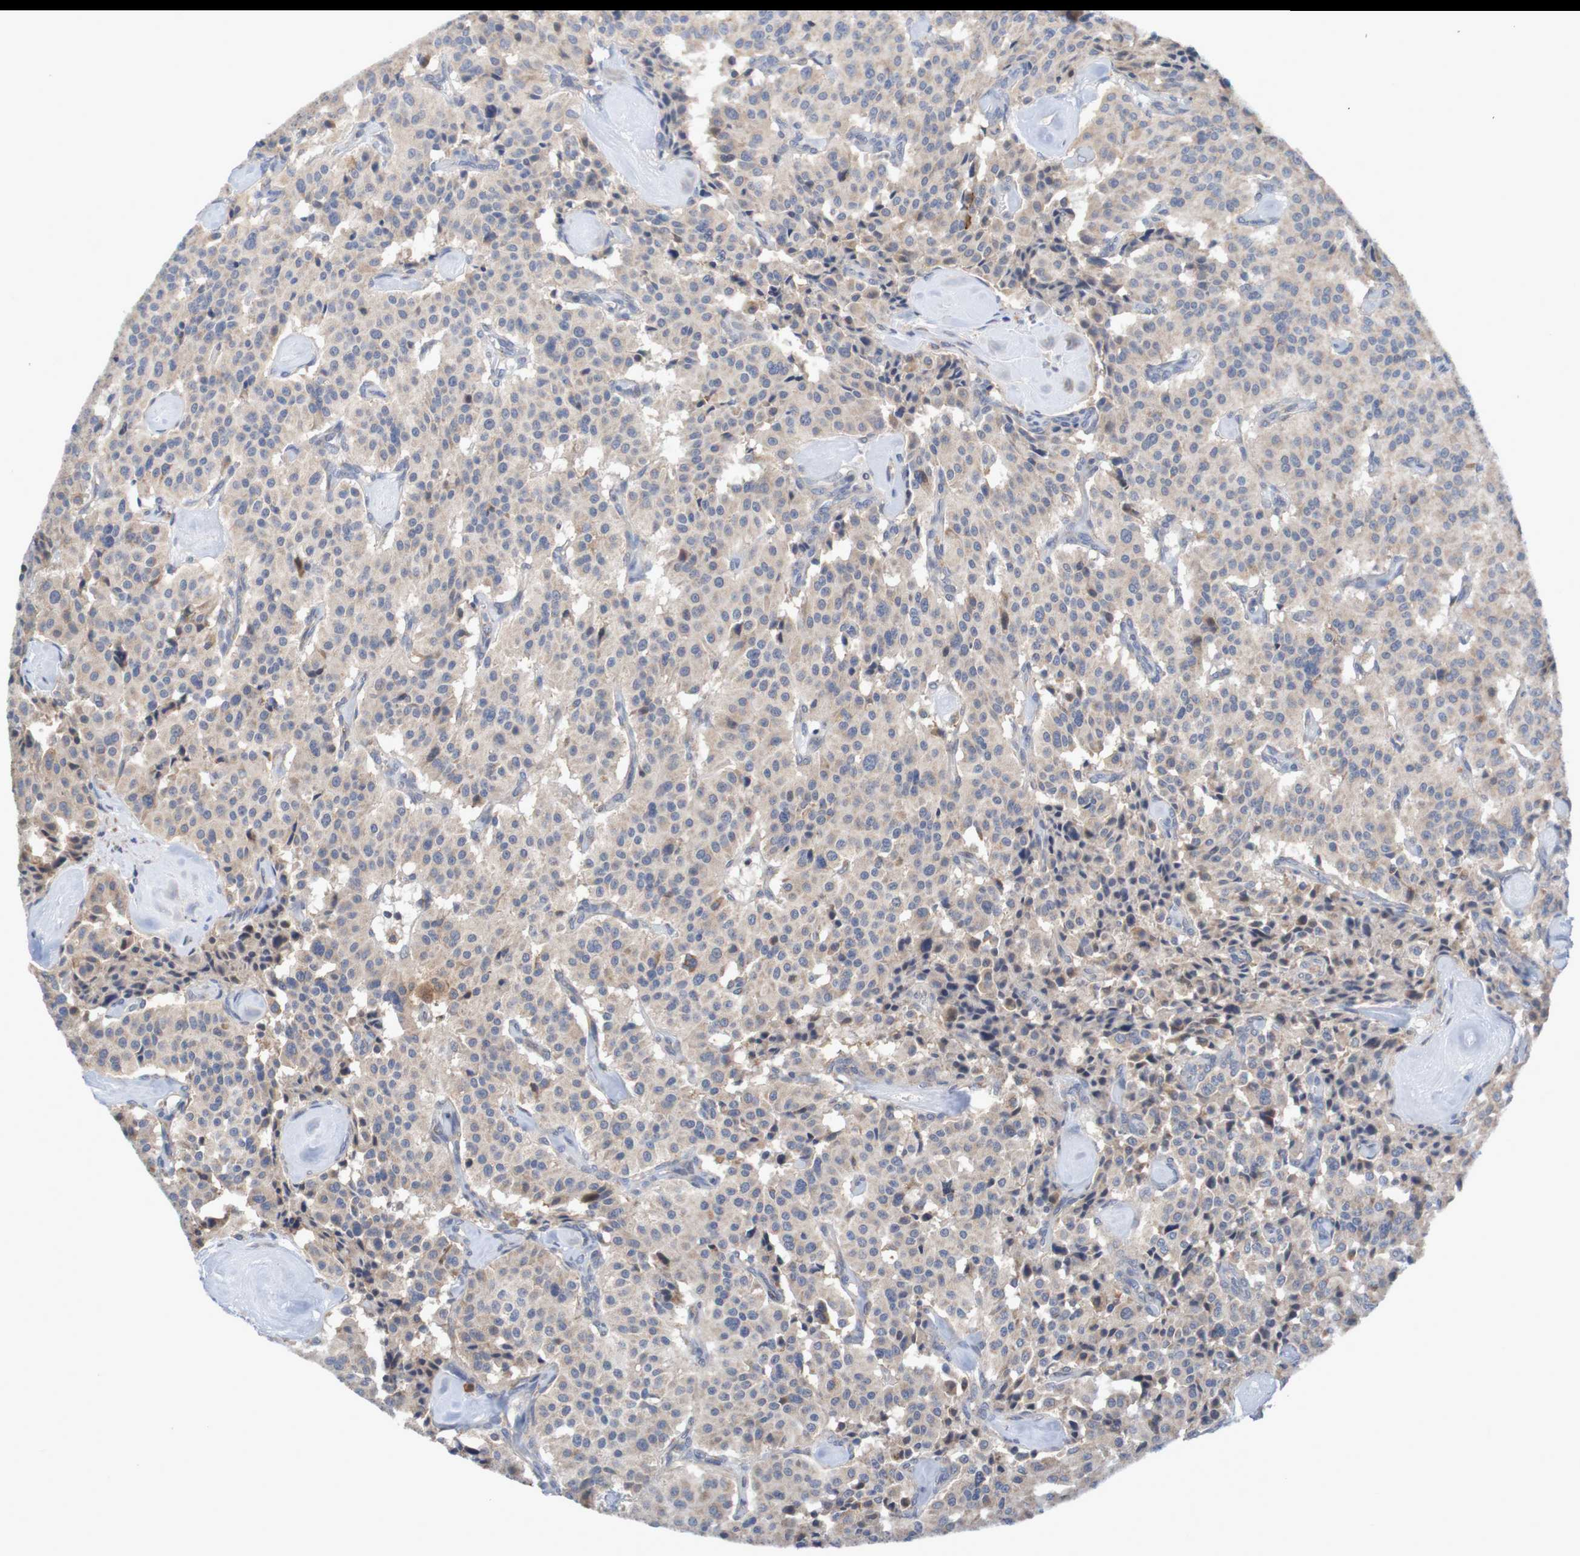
{"staining": {"intensity": "weak", "quantity": ">75%", "location": "cytoplasmic/membranous"}, "tissue": "carcinoid", "cell_type": "Tumor cells", "image_type": "cancer", "snomed": [{"axis": "morphology", "description": "Carcinoid, malignant, NOS"}, {"axis": "topography", "description": "Lung"}], "caption": "DAB (3,3'-diaminobenzidine) immunohistochemical staining of malignant carcinoid displays weak cytoplasmic/membranous protein expression in approximately >75% of tumor cells. (Brightfield microscopy of DAB IHC at high magnification).", "gene": "CLDN18", "patient": {"sex": "male", "age": 30}}